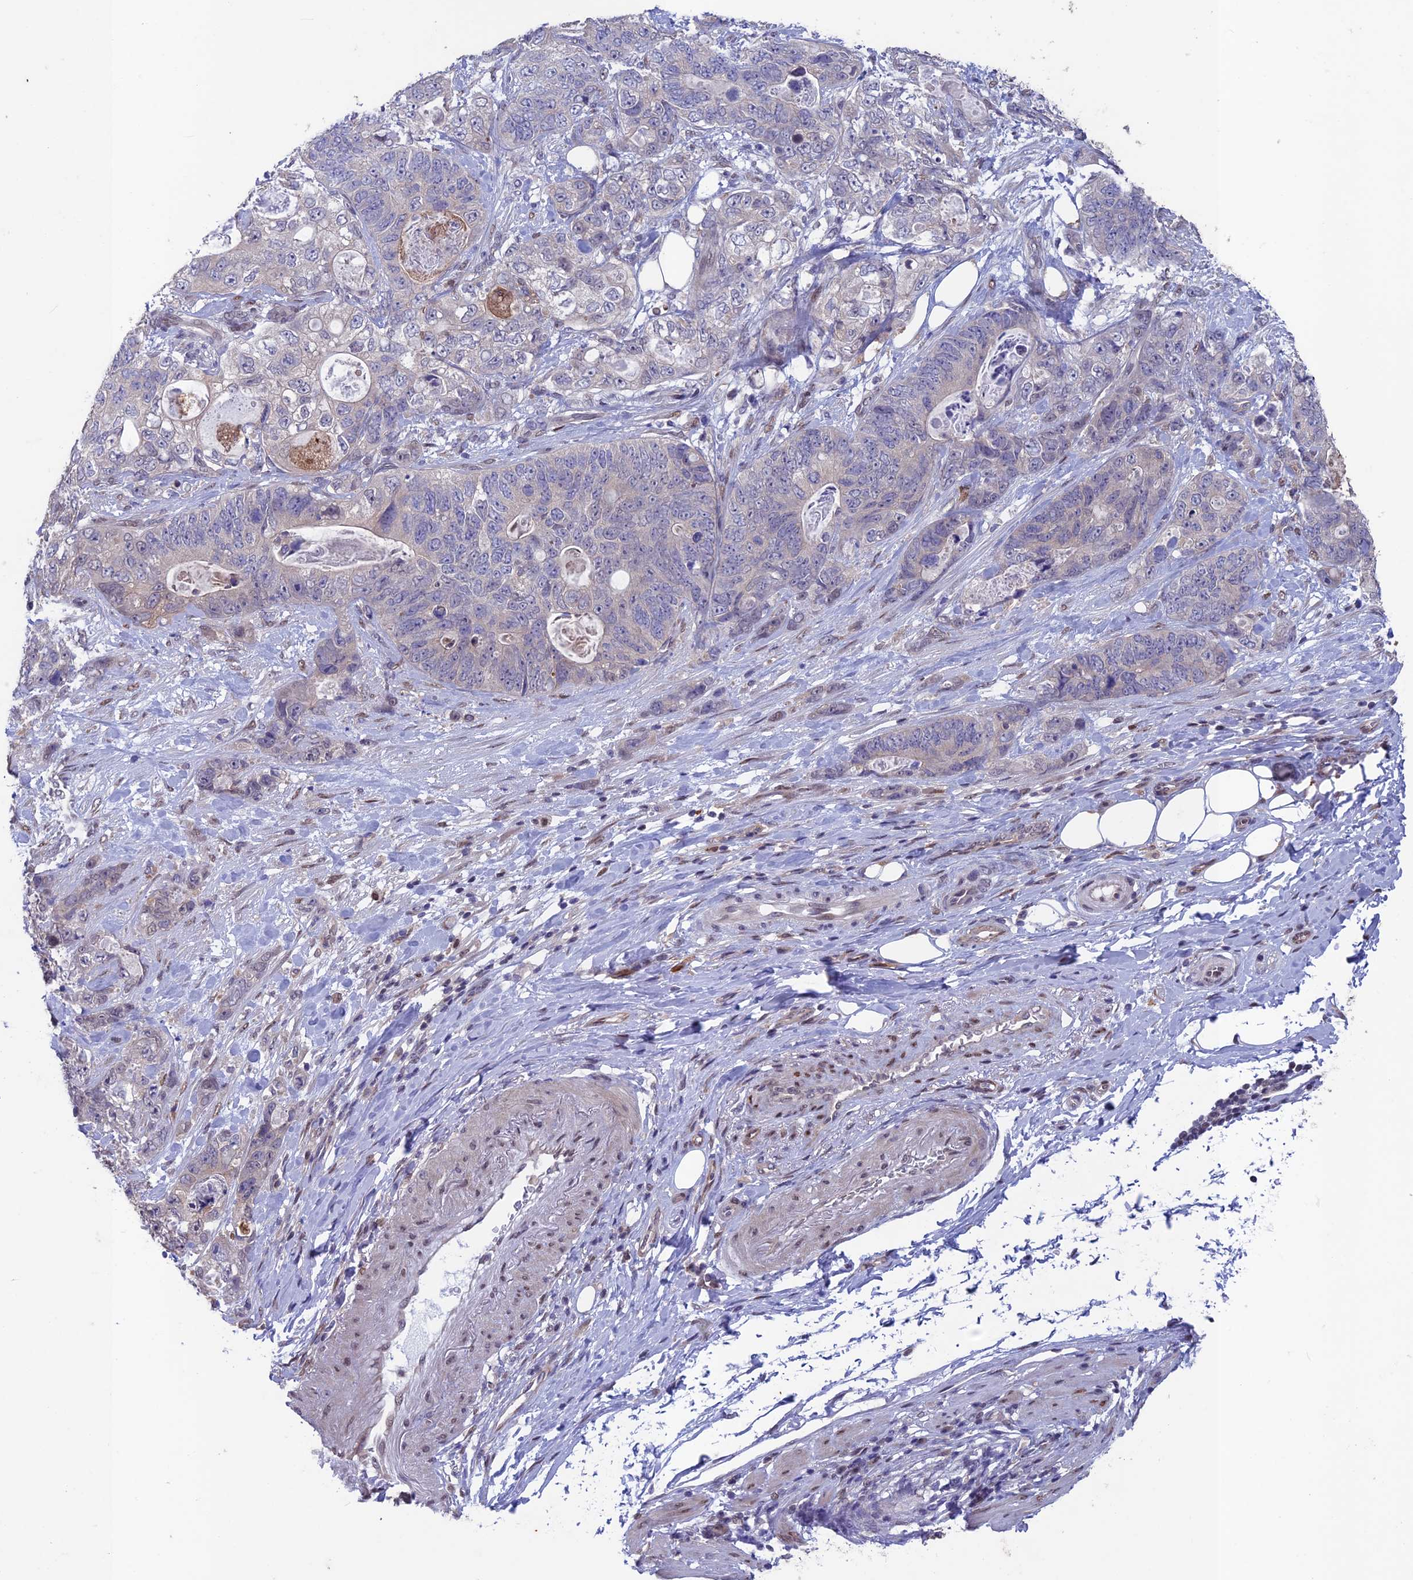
{"staining": {"intensity": "negative", "quantity": "none", "location": "none"}, "tissue": "stomach cancer", "cell_type": "Tumor cells", "image_type": "cancer", "snomed": [{"axis": "morphology", "description": "Normal tissue, NOS"}, {"axis": "morphology", "description": "Adenocarcinoma, NOS"}, {"axis": "topography", "description": "Stomach"}], "caption": "IHC photomicrograph of neoplastic tissue: human stomach adenocarcinoma stained with DAB (3,3'-diaminobenzidine) exhibits no significant protein positivity in tumor cells.", "gene": "MAST2", "patient": {"sex": "female", "age": 89}}